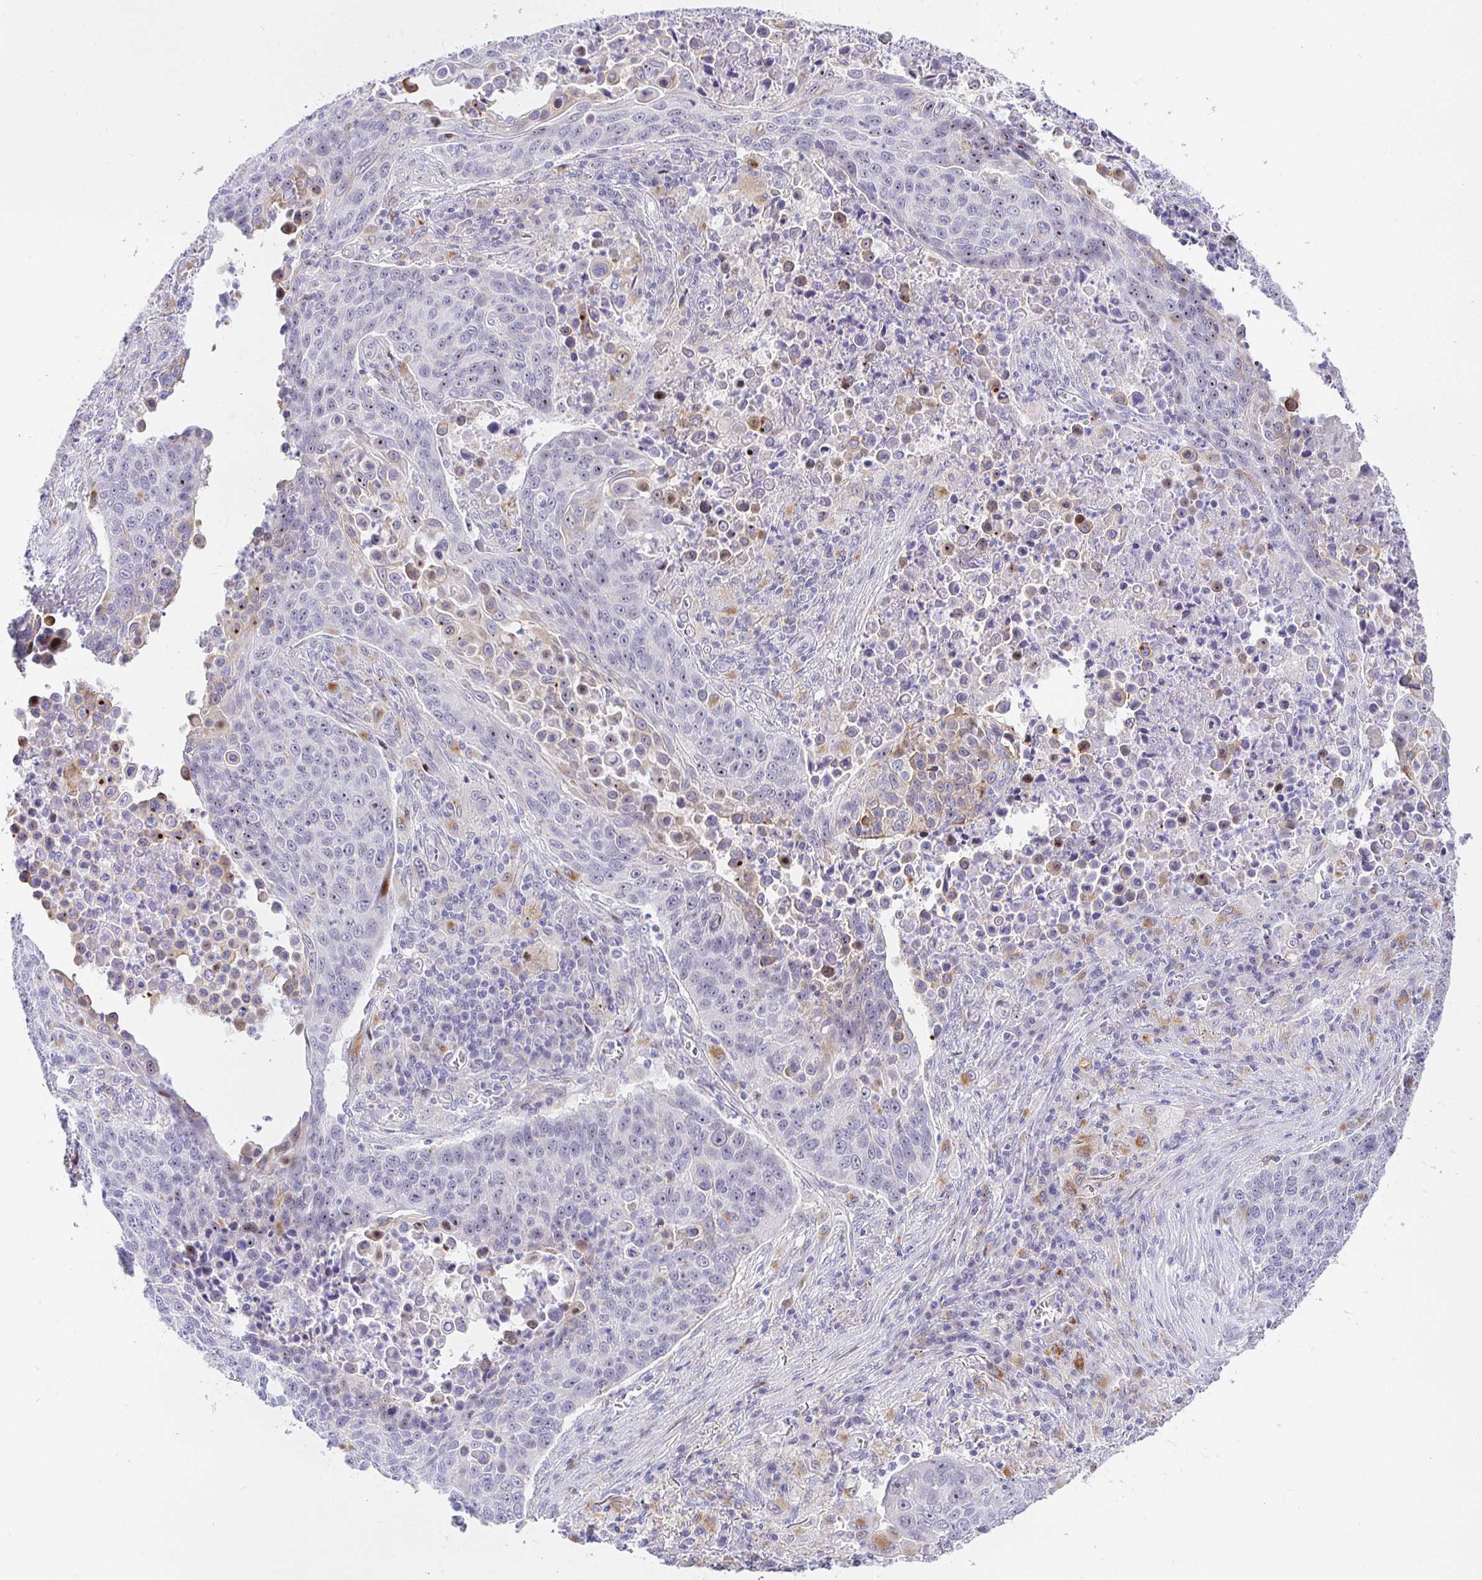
{"staining": {"intensity": "weak", "quantity": "<25%", "location": "nuclear"}, "tissue": "lung cancer", "cell_type": "Tumor cells", "image_type": "cancer", "snomed": [{"axis": "morphology", "description": "Squamous cell carcinoma, NOS"}, {"axis": "topography", "description": "Lung"}], "caption": "Immunohistochemical staining of squamous cell carcinoma (lung) displays no significant positivity in tumor cells.", "gene": "KBTBD13", "patient": {"sex": "male", "age": 78}}